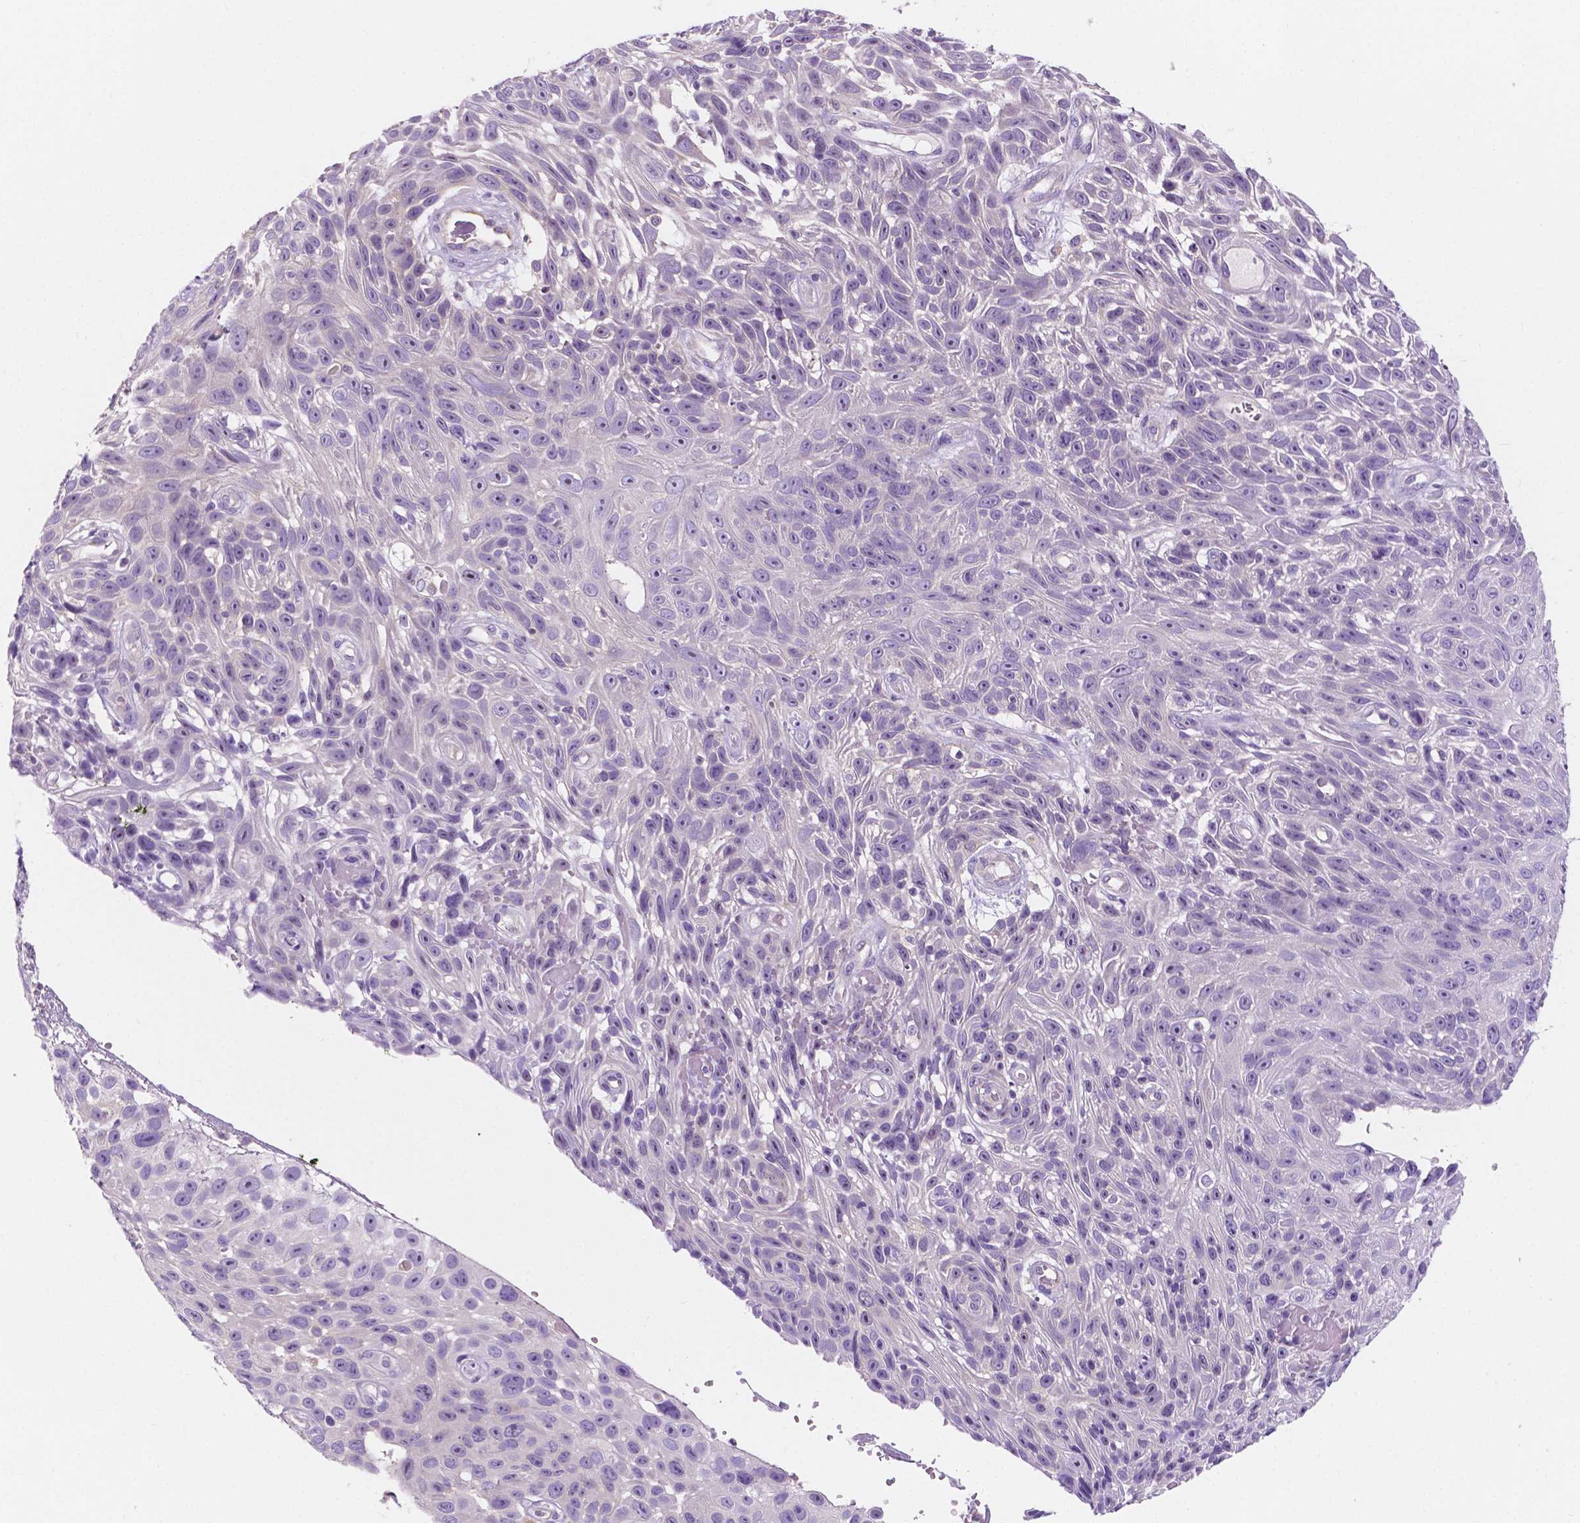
{"staining": {"intensity": "negative", "quantity": "none", "location": "none"}, "tissue": "skin cancer", "cell_type": "Tumor cells", "image_type": "cancer", "snomed": [{"axis": "morphology", "description": "Squamous cell carcinoma, NOS"}, {"axis": "topography", "description": "Skin"}], "caption": "There is no significant staining in tumor cells of skin cancer (squamous cell carcinoma).", "gene": "SIRT2", "patient": {"sex": "male", "age": 82}}